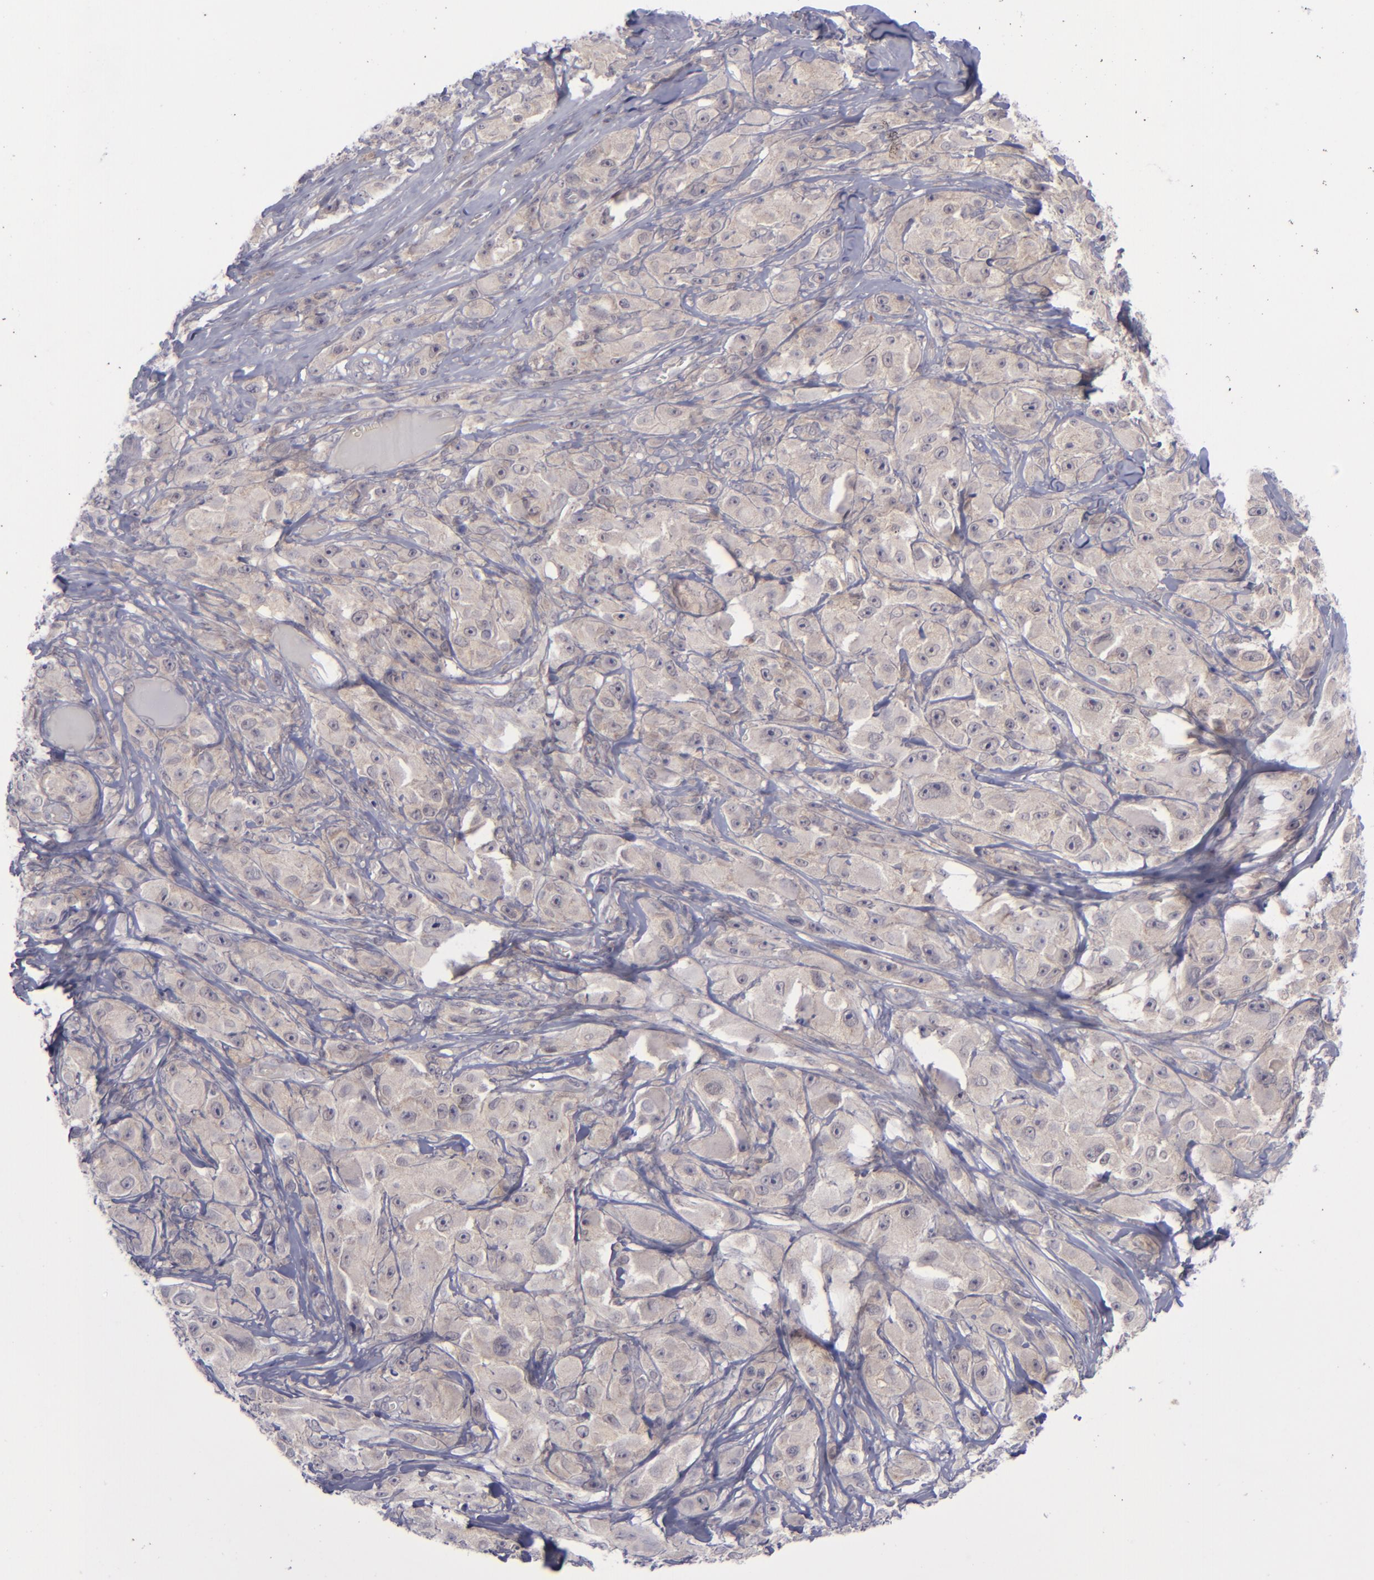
{"staining": {"intensity": "negative", "quantity": "none", "location": "none"}, "tissue": "melanoma", "cell_type": "Tumor cells", "image_type": "cancer", "snomed": [{"axis": "morphology", "description": "Malignant melanoma, NOS"}, {"axis": "topography", "description": "Skin"}], "caption": "Human melanoma stained for a protein using immunohistochemistry displays no positivity in tumor cells.", "gene": "EVPL", "patient": {"sex": "male", "age": 56}}